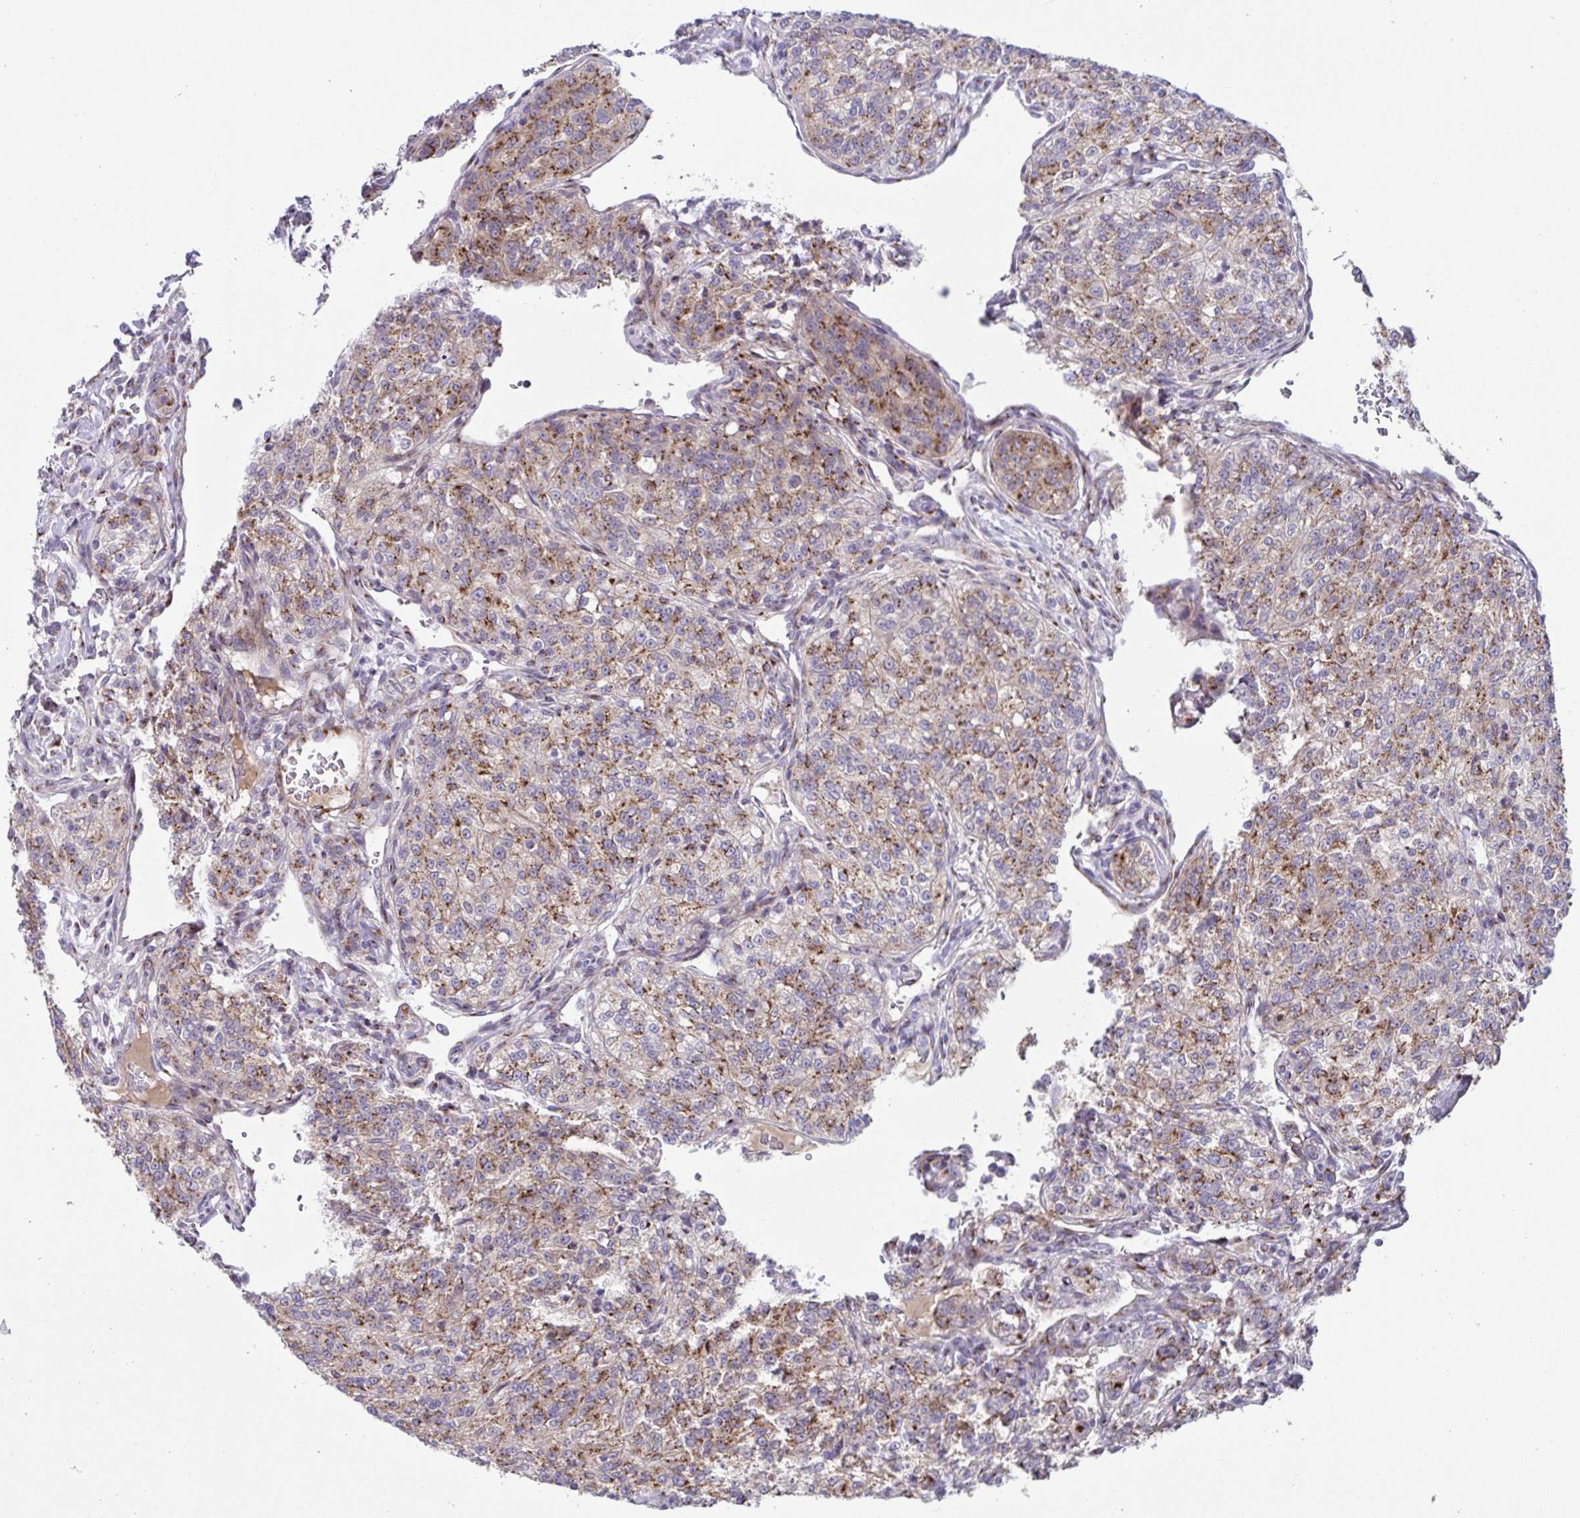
{"staining": {"intensity": "moderate", "quantity": "25%-75%", "location": "cytoplasmic/membranous"}, "tissue": "renal cancer", "cell_type": "Tumor cells", "image_type": "cancer", "snomed": [{"axis": "morphology", "description": "Adenocarcinoma, NOS"}, {"axis": "topography", "description": "Kidney"}], "caption": "Moderate cytoplasmic/membranous protein positivity is present in approximately 25%-75% of tumor cells in renal cancer.", "gene": "COL17A1", "patient": {"sex": "female", "age": 63}}